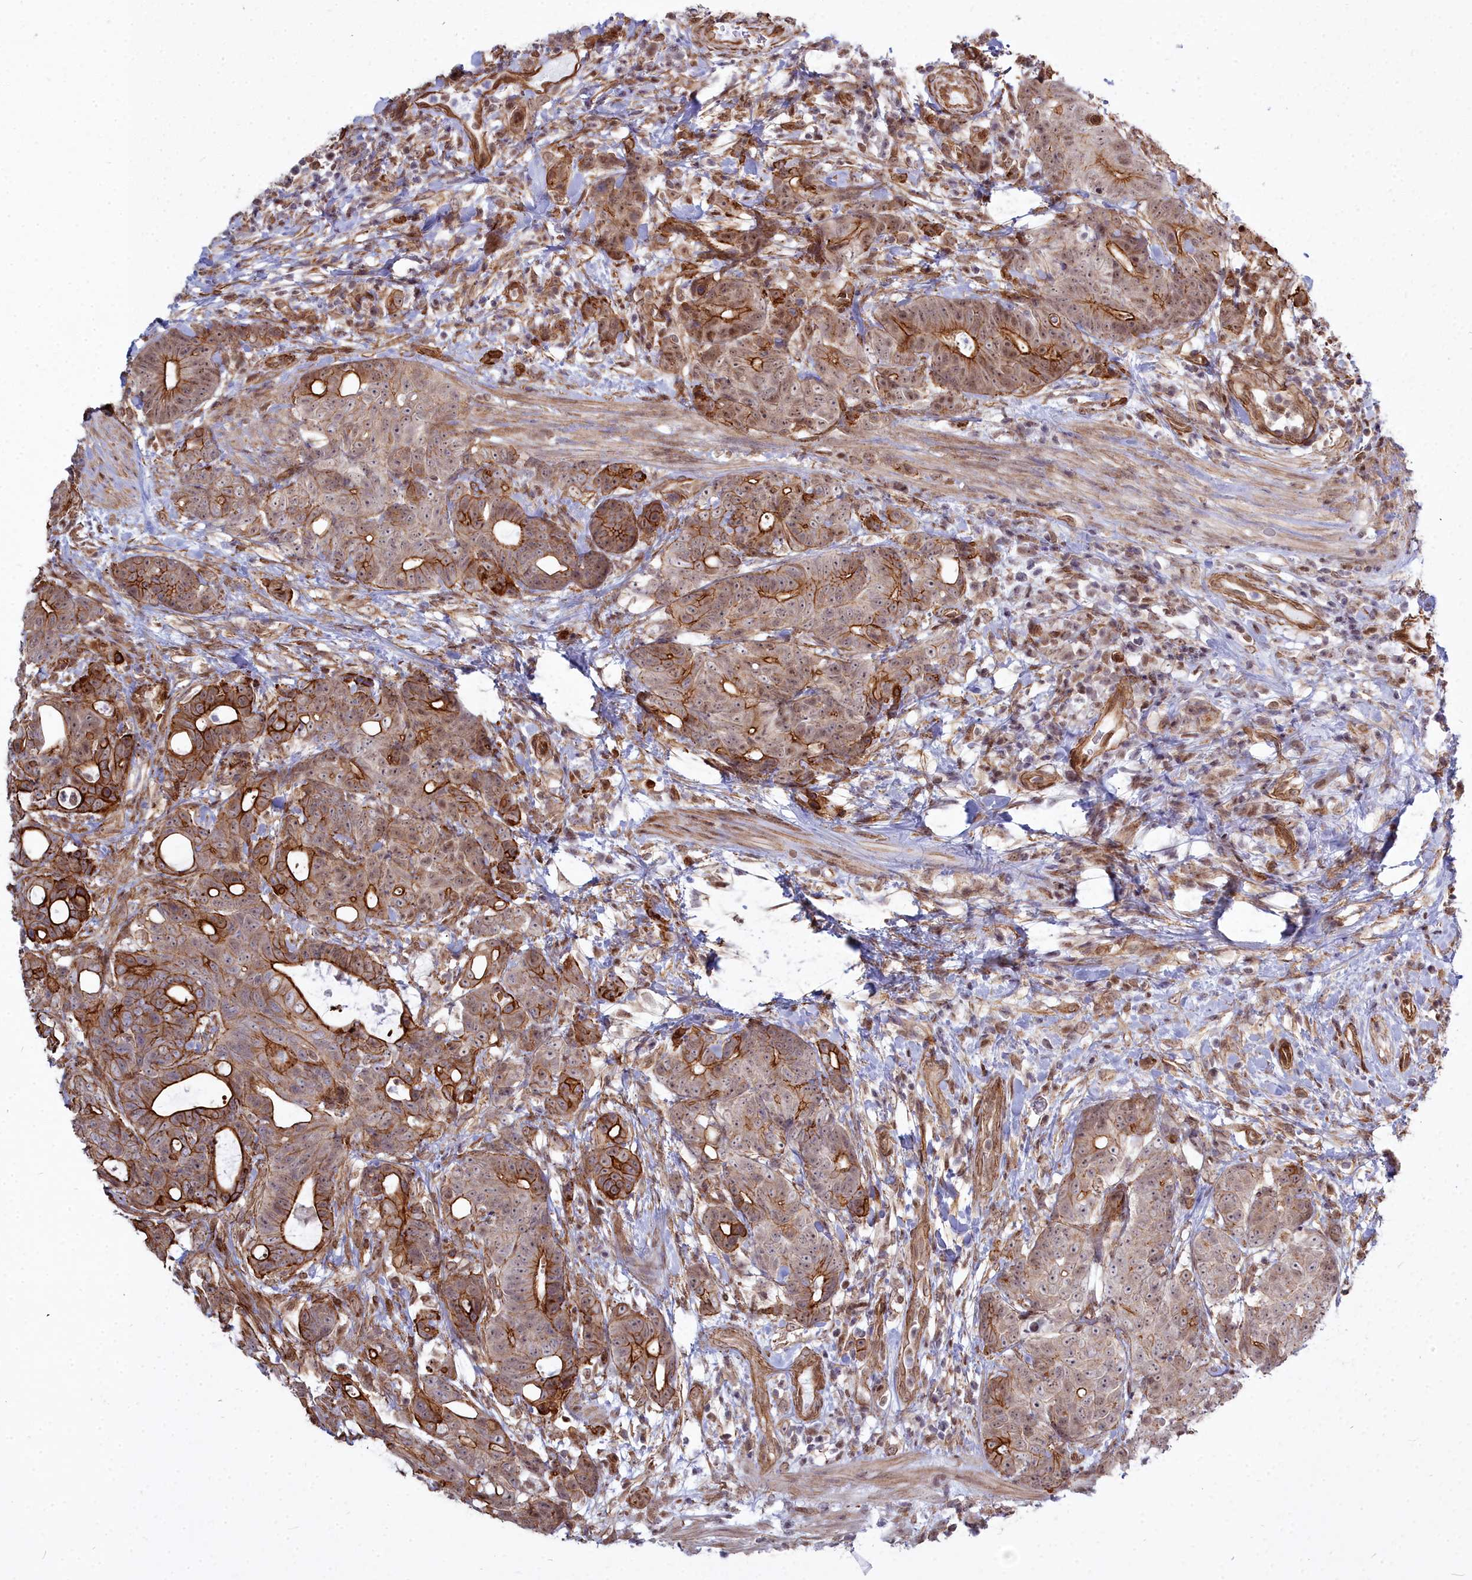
{"staining": {"intensity": "strong", "quantity": "25%-75%", "location": "cytoplasmic/membranous,nuclear"}, "tissue": "colorectal cancer", "cell_type": "Tumor cells", "image_type": "cancer", "snomed": [{"axis": "morphology", "description": "Adenocarcinoma, NOS"}, {"axis": "topography", "description": "Colon"}], "caption": "Immunohistochemical staining of human colorectal cancer (adenocarcinoma) shows high levels of strong cytoplasmic/membranous and nuclear staining in about 25%-75% of tumor cells.", "gene": "YJU2", "patient": {"sex": "female", "age": 82}}